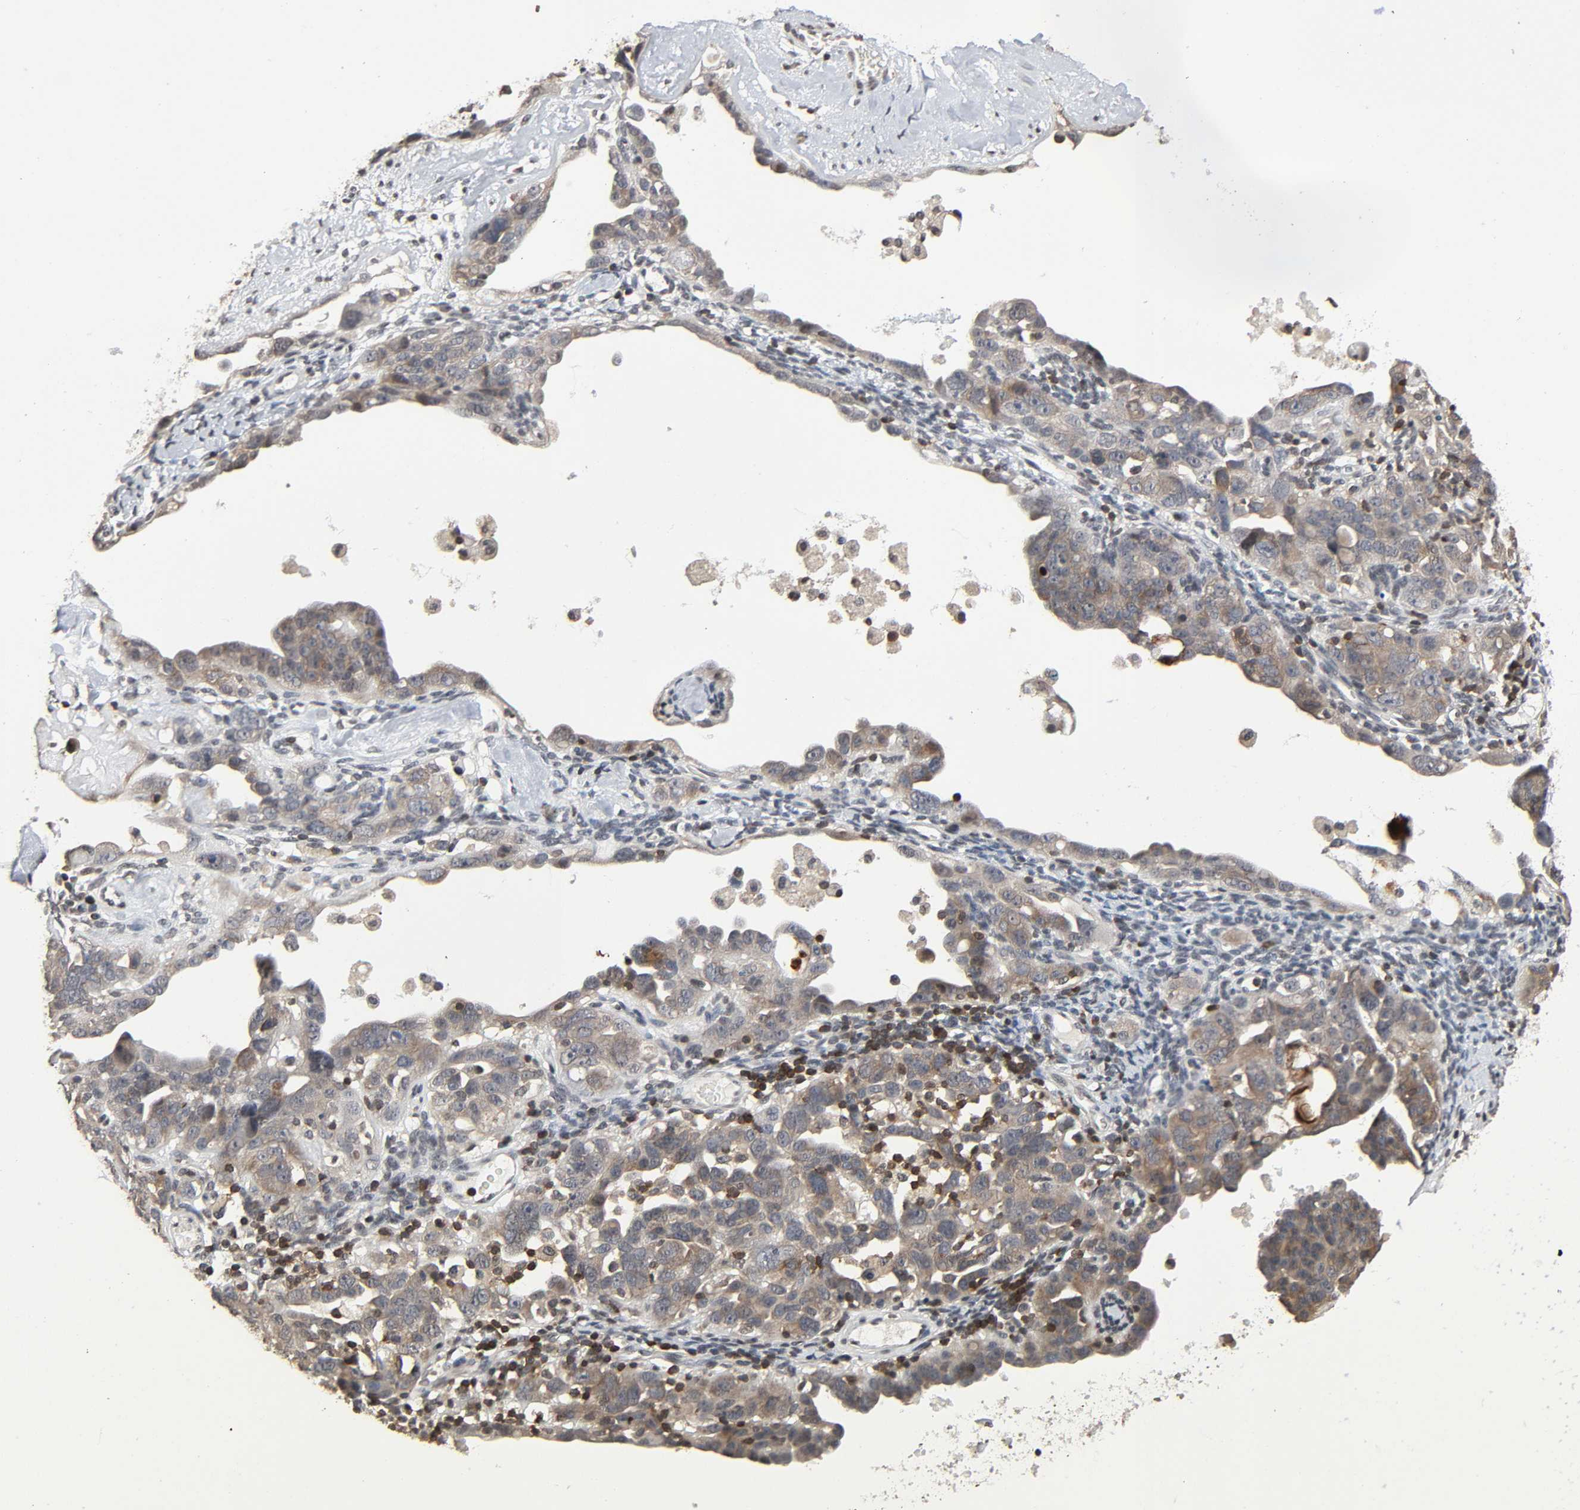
{"staining": {"intensity": "moderate", "quantity": ">75%", "location": "cytoplasmic/membranous"}, "tissue": "ovarian cancer", "cell_type": "Tumor cells", "image_type": "cancer", "snomed": [{"axis": "morphology", "description": "Cystadenocarcinoma, serous, NOS"}, {"axis": "topography", "description": "Ovary"}], "caption": "Brown immunohistochemical staining in human ovarian cancer (serous cystadenocarcinoma) exhibits moderate cytoplasmic/membranous expression in about >75% of tumor cells.", "gene": "STK4", "patient": {"sex": "female", "age": 66}}